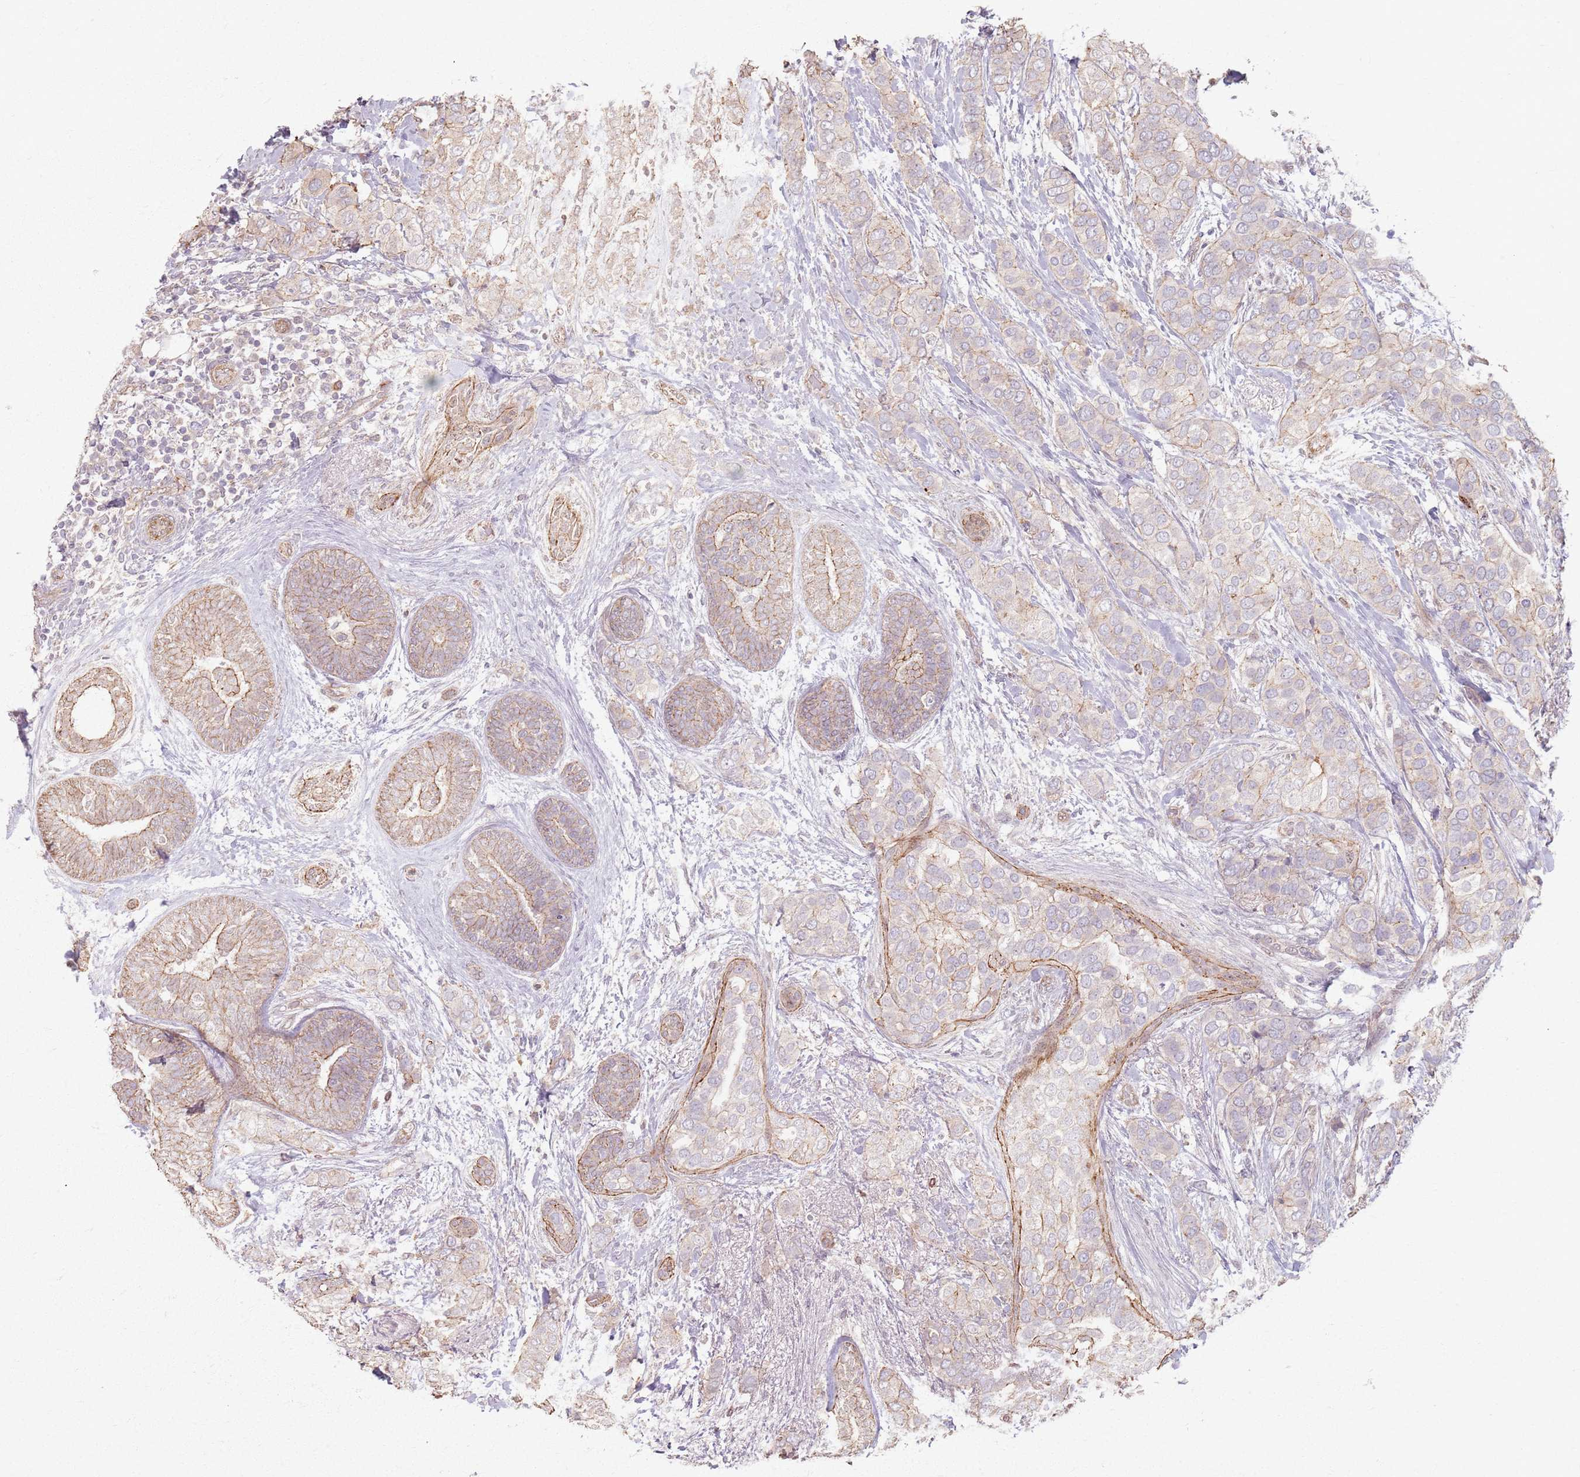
{"staining": {"intensity": "weak", "quantity": "25%-75%", "location": "cytoplasmic/membranous"}, "tissue": "breast cancer", "cell_type": "Tumor cells", "image_type": "cancer", "snomed": [{"axis": "morphology", "description": "Lobular carcinoma"}, {"axis": "topography", "description": "Breast"}], "caption": "Brown immunohistochemical staining in breast cancer reveals weak cytoplasmic/membranous positivity in about 25%-75% of tumor cells. (DAB (3,3'-diaminobenzidine) IHC with brightfield microscopy, high magnification).", "gene": "KCNA5", "patient": {"sex": "female", "age": 51}}